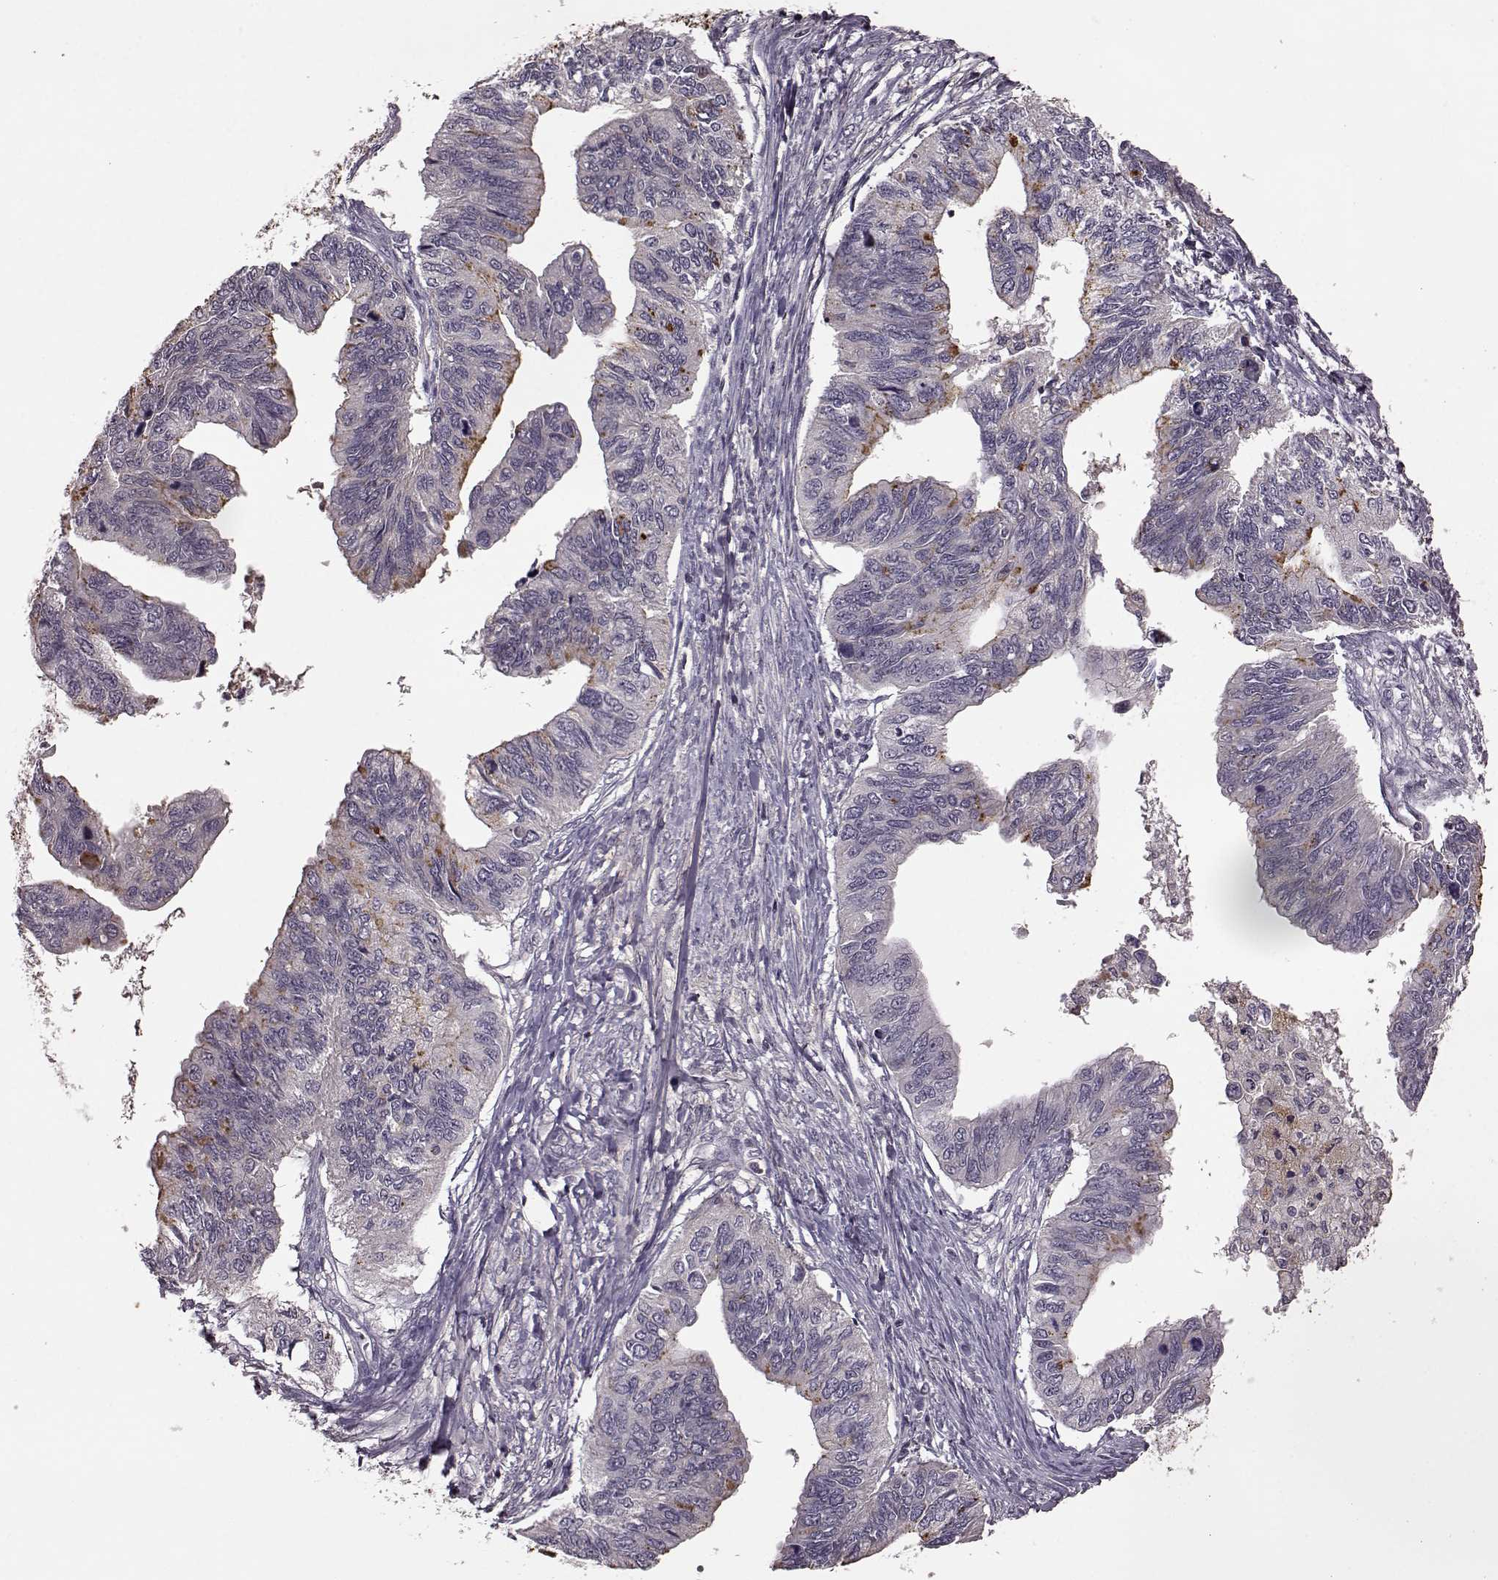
{"staining": {"intensity": "moderate", "quantity": "<25%", "location": "cytoplasmic/membranous"}, "tissue": "ovarian cancer", "cell_type": "Tumor cells", "image_type": "cancer", "snomed": [{"axis": "morphology", "description": "Cystadenocarcinoma, mucinous, NOS"}, {"axis": "topography", "description": "Ovary"}], "caption": "Protein staining of mucinous cystadenocarcinoma (ovarian) tissue exhibits moderate cytoplasmic/membranous positivity in about <25% of tumor cells.", "gene": "NRL", "patient": {"sex": "female", "age": 76}}